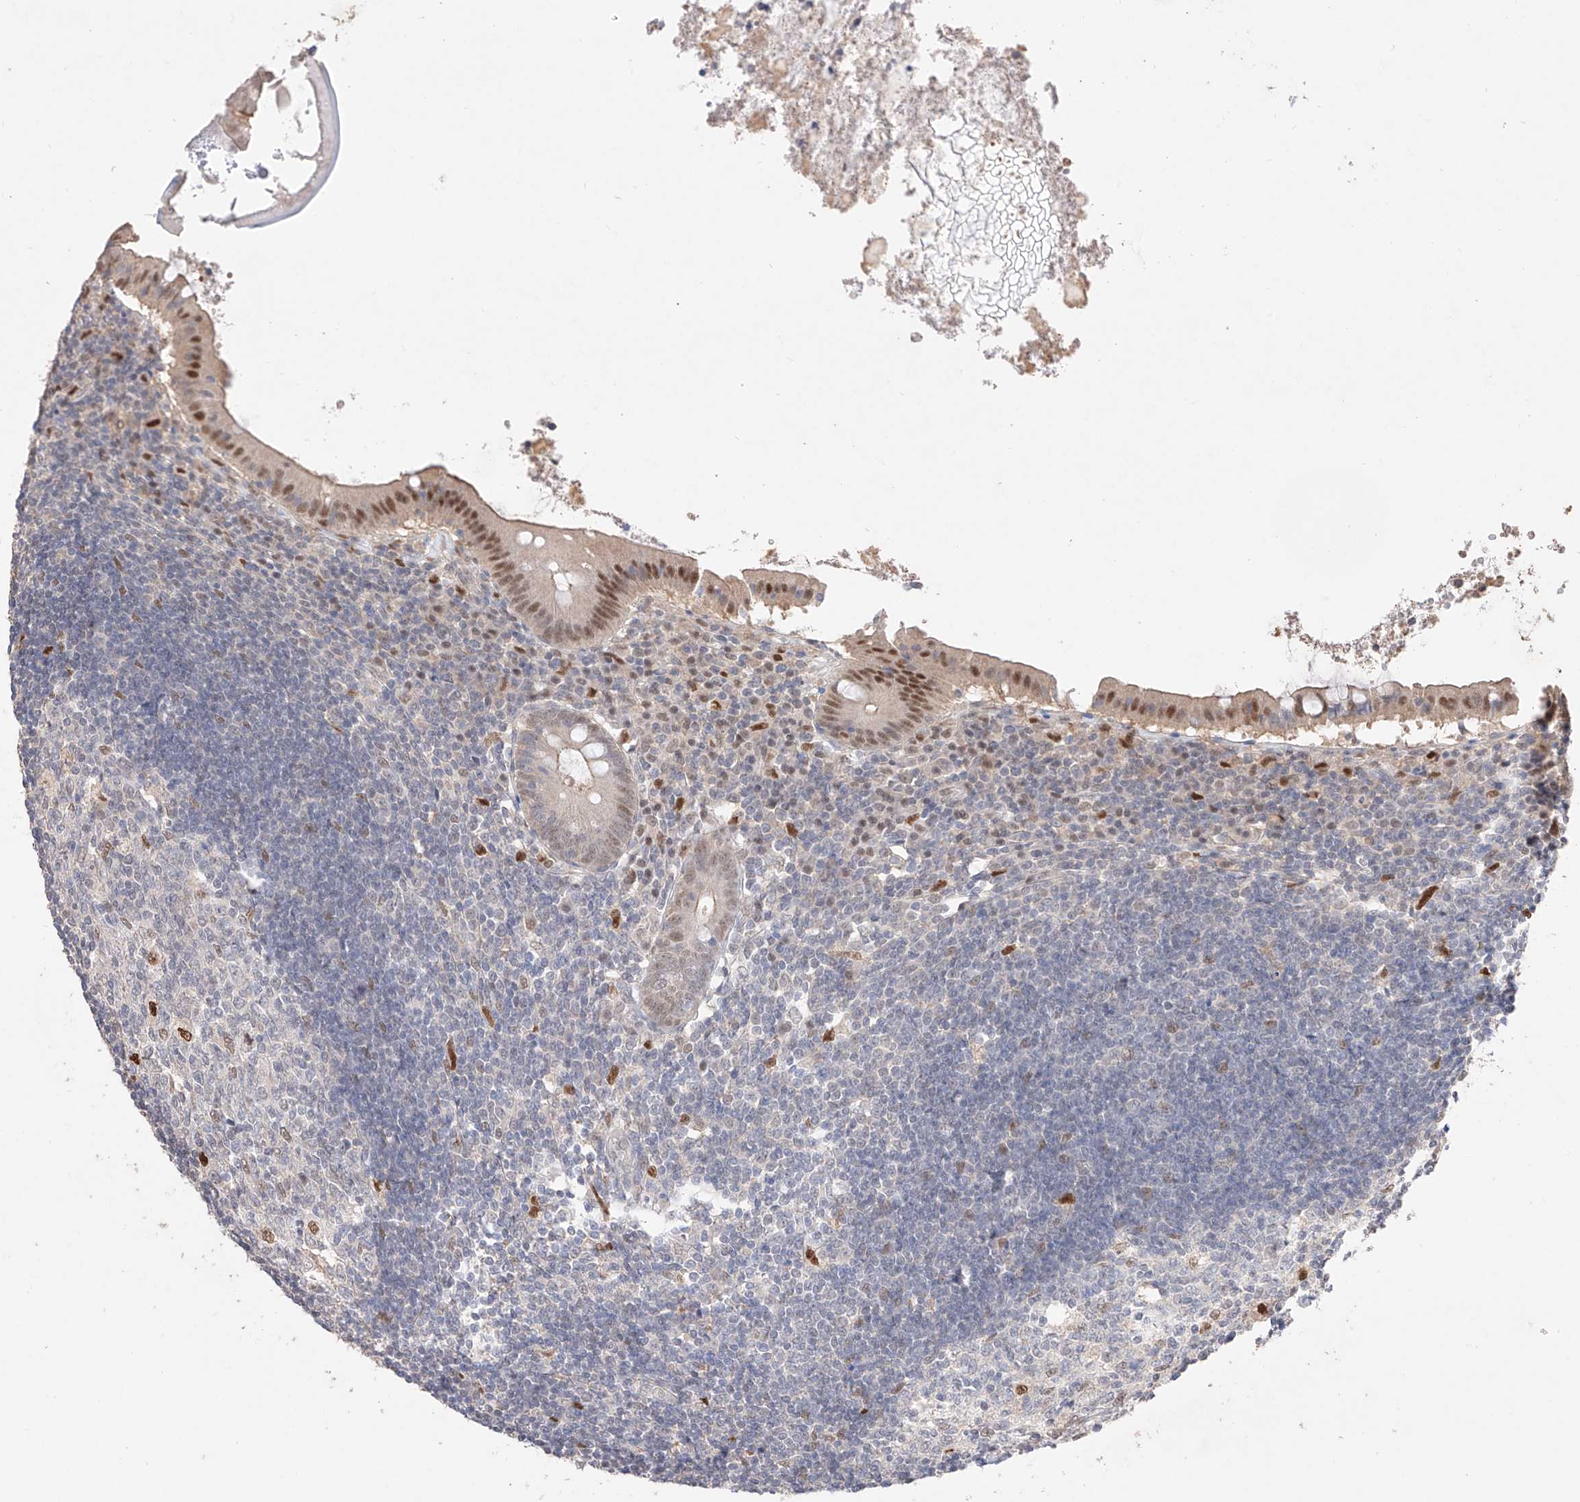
{"staining": {"intensity": "moderate", "quantity": "25%-75%", "location": "nuclear"}, "tissue": "appendix", "cell_type": "Glandular cells", "image_type": "normal", "snomed": [{"axis": "morphology", "description": "Normal tissue, NOS"}, {"axis": "topography", "description": "Appendix"}], "caption": "High-power microscopy captured an immunohistochemistry (IHC) micrograph of unremarkable appendix, revealing moderate nuclear expression in about 25%-75% of glandular cells. (DAB (3,3'-diaminobenzidine) IHC with brightfield microscopy, high magnification).", "gene": "APIP", "patient": {"sex": "female", "age": 54}}